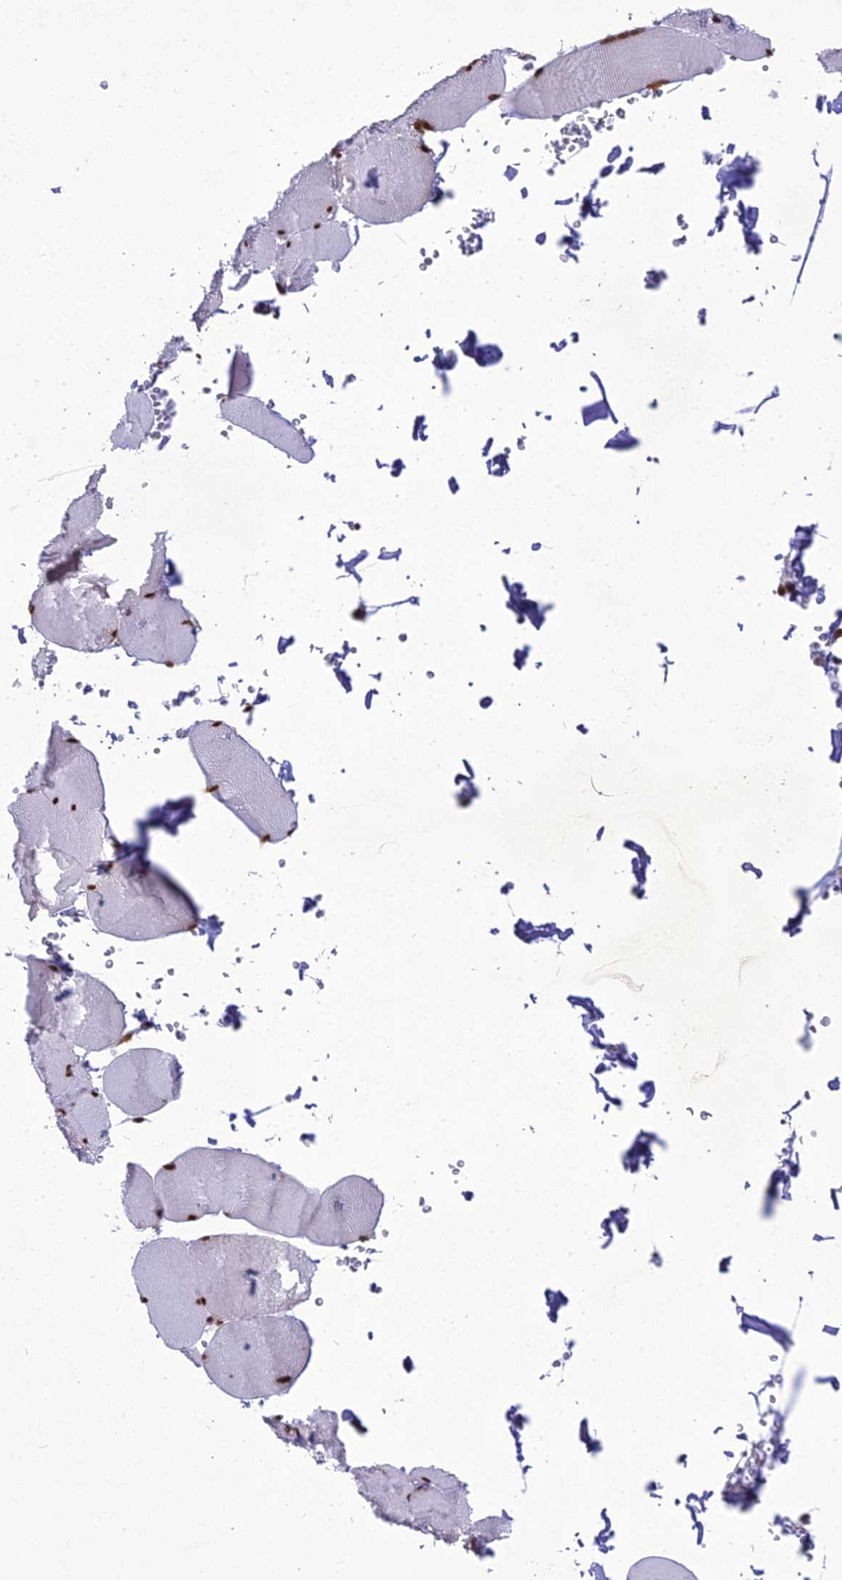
{"staining": {"intensity": "strong", "quantity": "25%-75%", "location": "nuclear"}, "tissue": "skeletal muscle", "cell_type": "Myocytes", "image_type": "normal", "snomed": [{"axis": "morphology", "description": "Normal tissue, NOS"}, {"axis": "topography", "description": "Skeletal muscle"}, {"axis": "topography", "description": "Head-Neck"}], "caption": "The histopathology image exhibits a brown stain indicating the presence of a protein in the nuclear of myocytes in skeletal muscle. The protein of interest is shown in brown color, while the nuclei are stained blue.", "gene": "DDX1", "patient": {"sex": "male", "age": 66}}